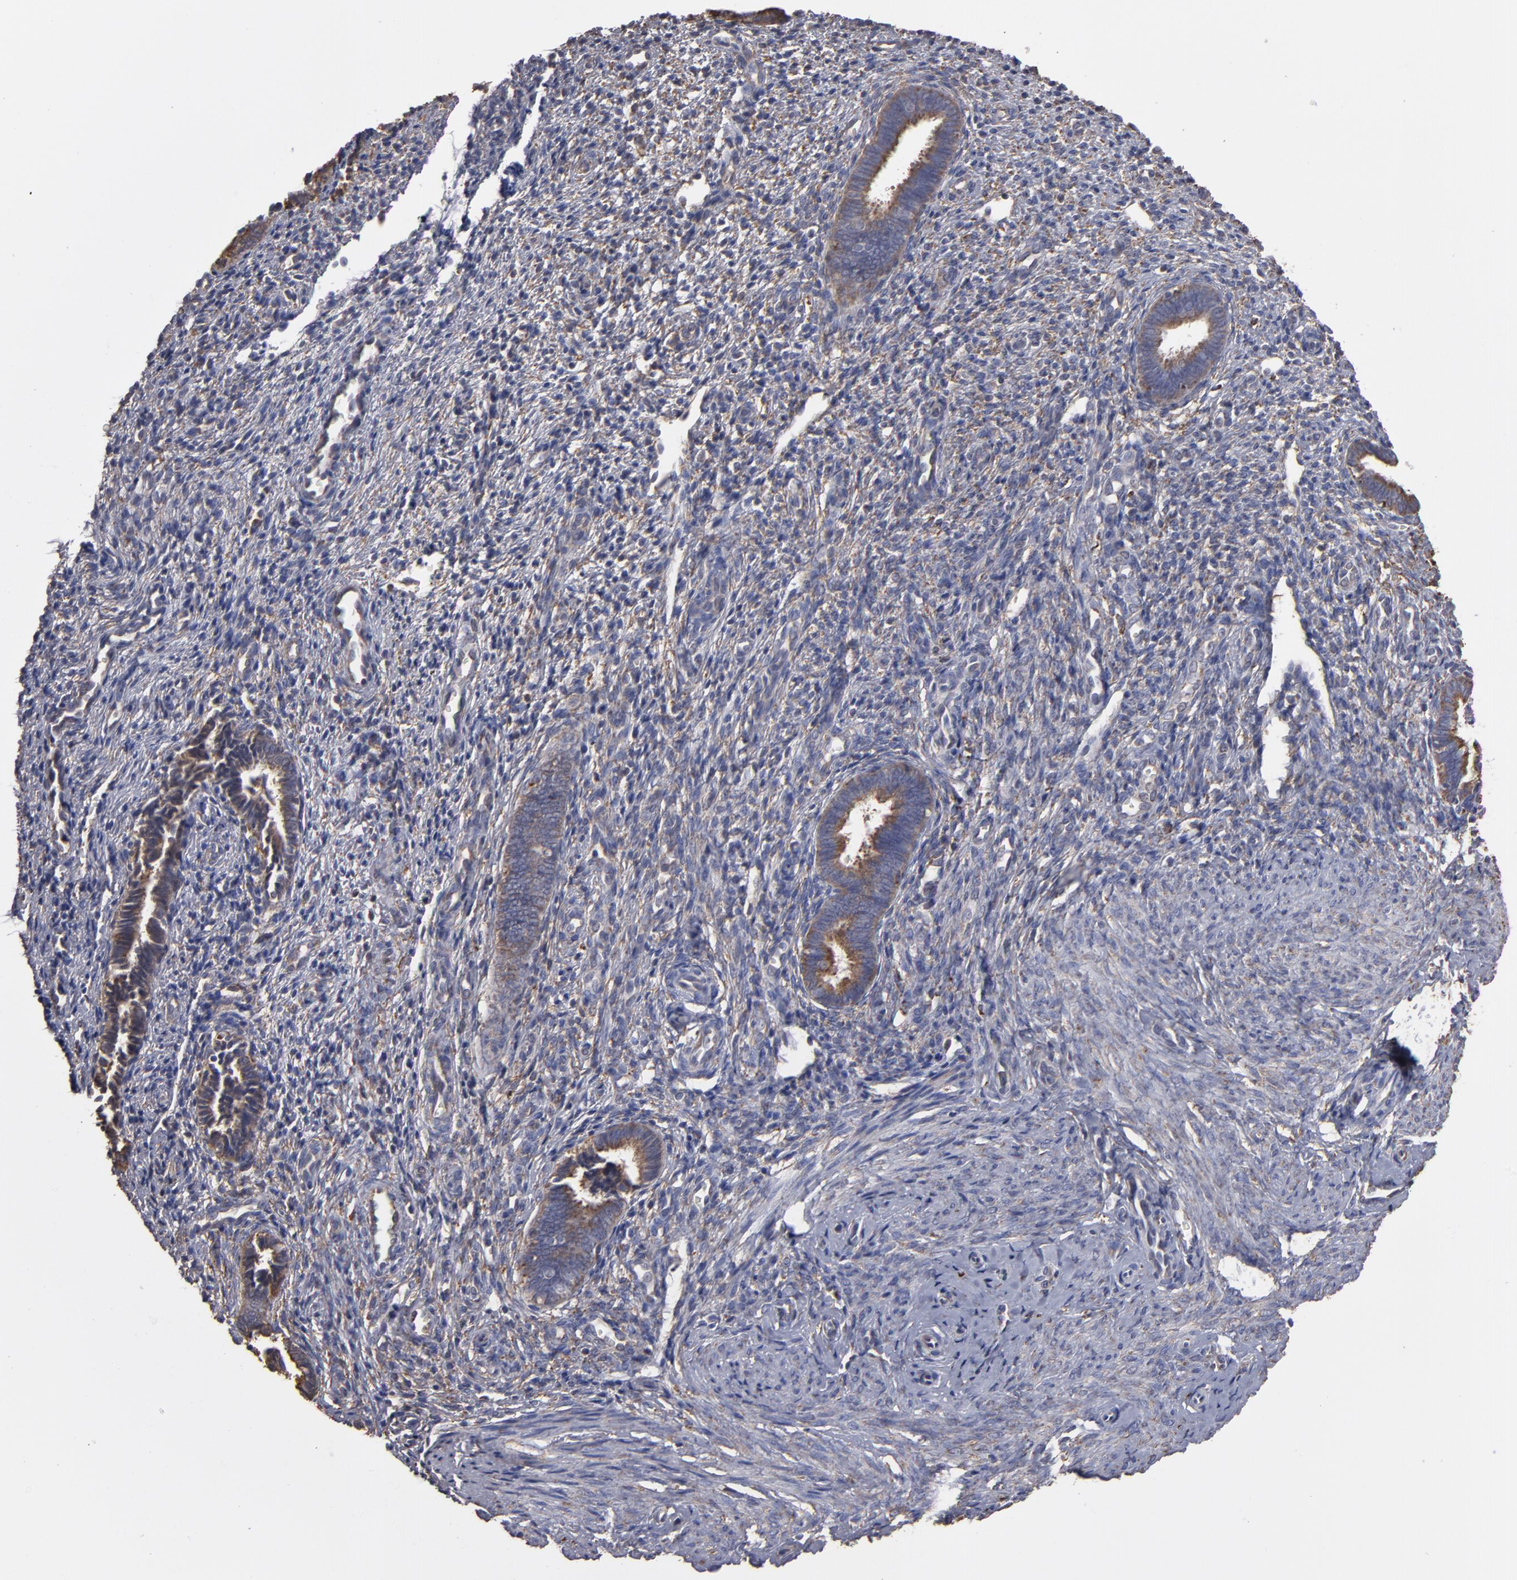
{"staining": {"intensity": "weak", "quantity": "25%-75%", "location": "cytoplasmic/membranous"}, "tissue": "endometrium", "cell_type": "Cells in endometrial stroma", "image_type": "normal", "snomed": [{"axis": "morphology", "description": "Normal tissue, NOS"}, {"axis": "topography", "description": "Endometrium"}], "caption": "IHC image of benign endometrium stained for a protein (brown), which demonstrates low levels of weak cytoplasmic/membranous staining in approximately 25%-75% of cells in endometrial stroma.", "gene": "SND1", "patient": {"sex": "female", "age": 27}}